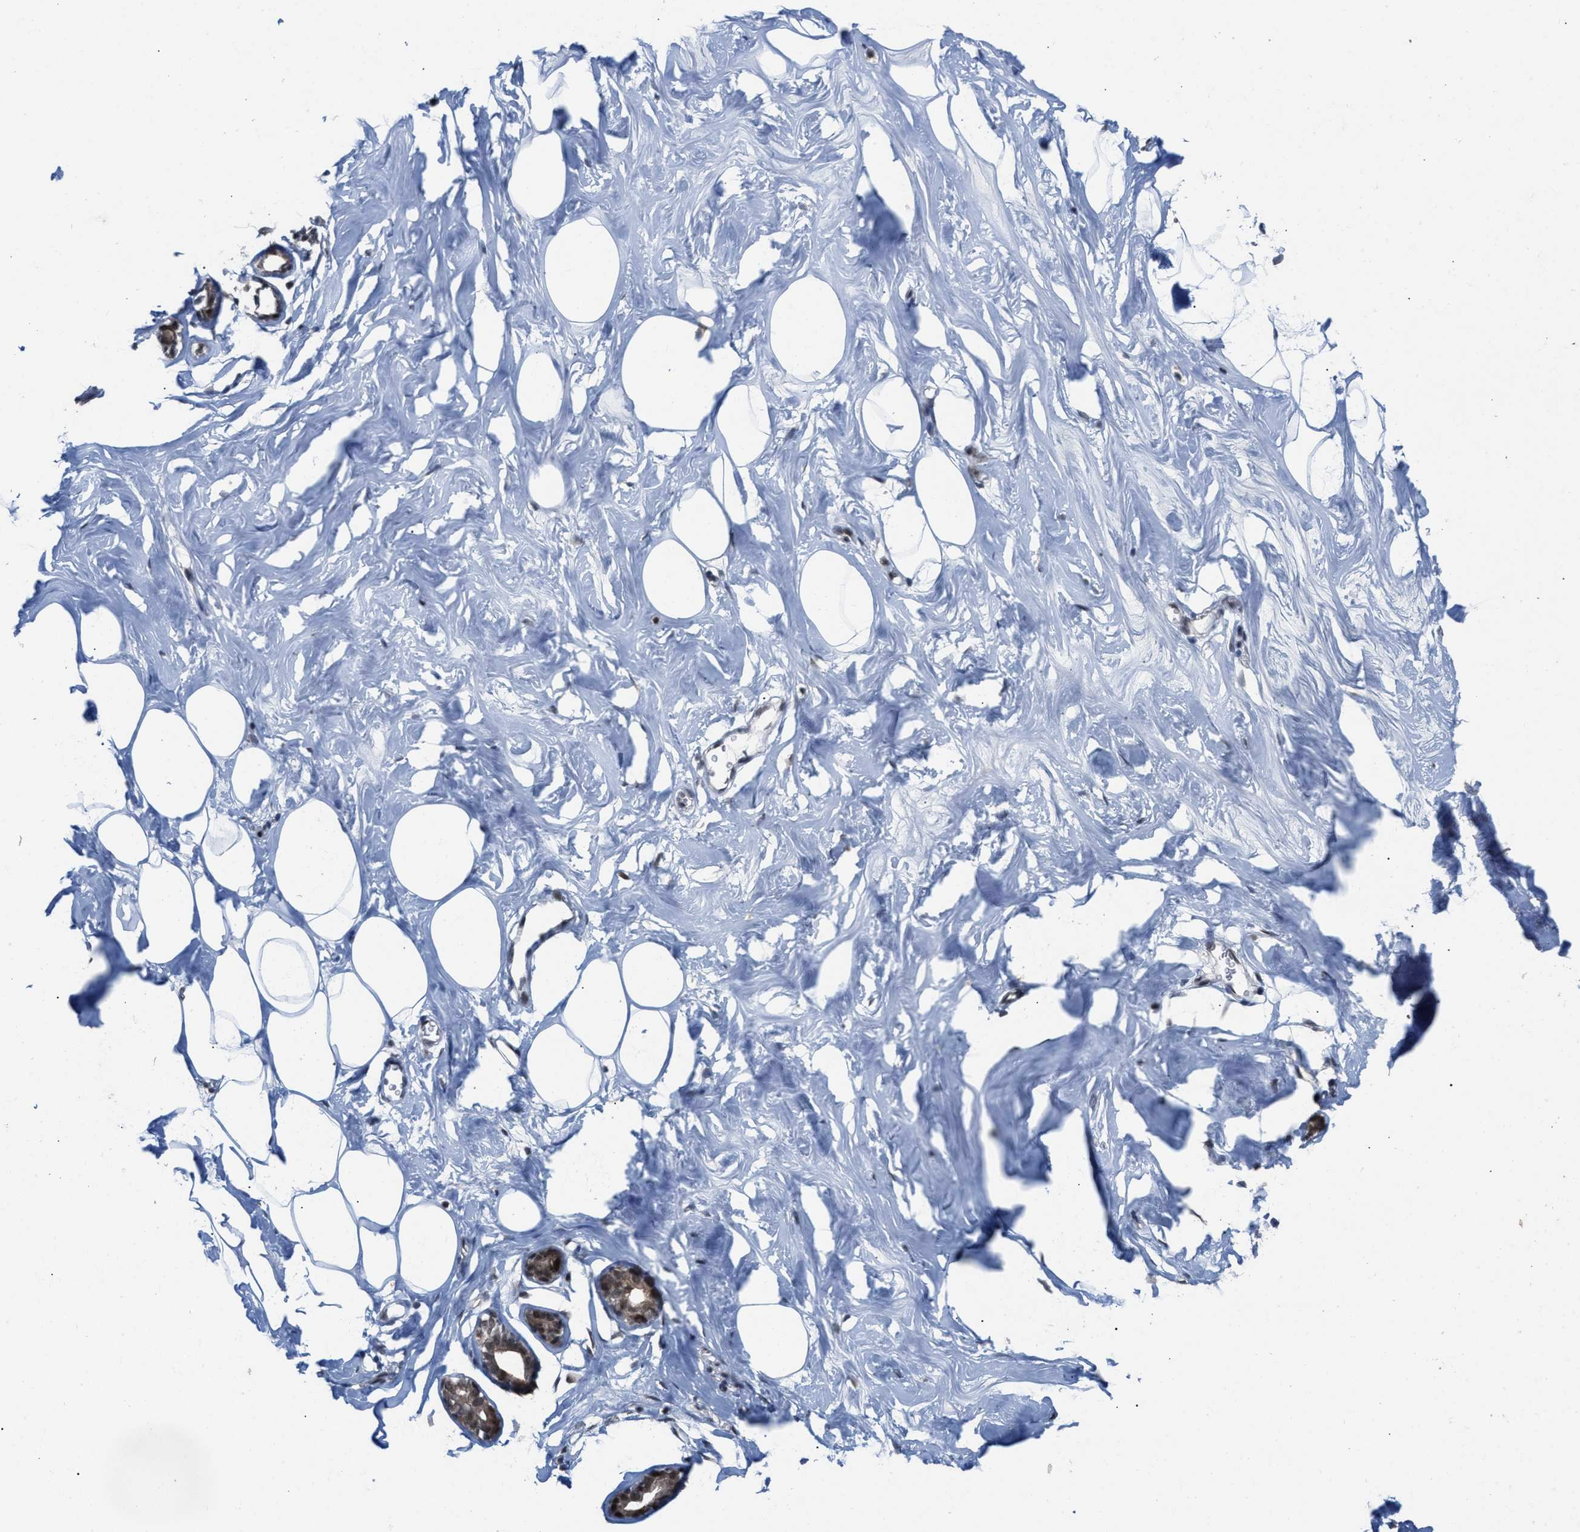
{"staining": {"intensity": "weak", "quantity": "25%-75%", "location": "nuclear"}, "tissue": "adipose tissue", "cell_type": "Adipocytes", "image_type": "normal", "snomed": [{"axis": "morphology", "description": "Normal tissue, NOS"}, {"axis": "morphology", "description": "Fibrosis, NOS"}, {"axis": "topography", "description": "Breast"}, {"axis": "topography", "description": "Adipose tissue"}], "caption": "Protein staining of unremarkable adipose tissue displays weak nuclear staining in about 25%-75% of adipocytes. The staining was performed using DAB to visualize the protein expression in brown, while the nuclei were stained in blue with hematoxylin (Magnification: 20x).", "gene": "C9orf78", "patient": {"sex": "female", "age": 39}}